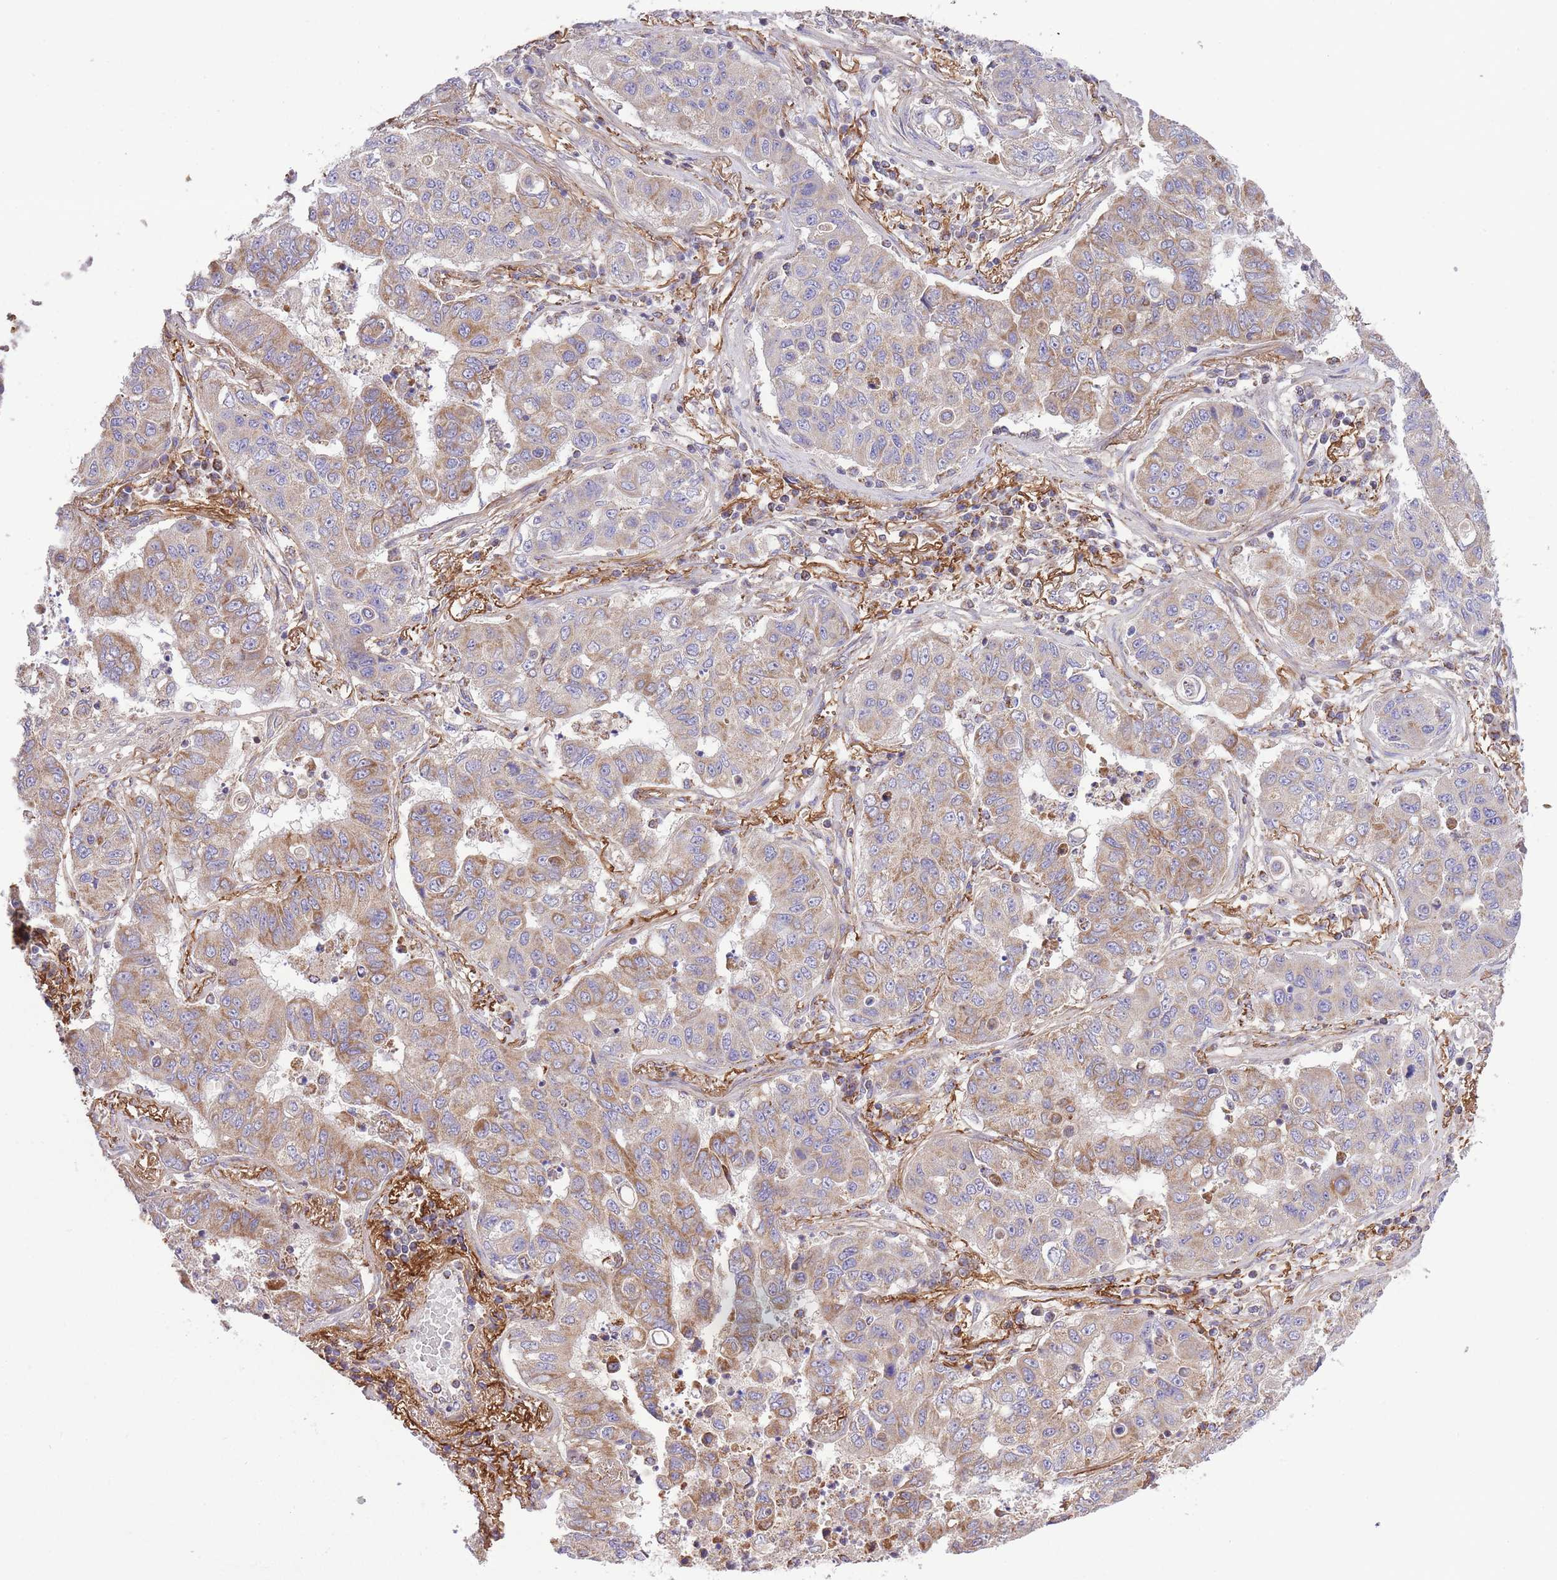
{"staining": {"intensity": "moderate", "quantity": "25%-75%", "location": "cytoplasmic/membranous"}, "tissue": "lung cancer", "cell_type": "Tumor cells", "image_type": "cancer", "snomed": [{"axis": "morphology", "description": "Squamous cell carcinoma, NOS"}, {"axis": "topography", "description": "Lung"}], "caption": "Moderate cytoplasmic/membranous protein staining is appreciated in about 25%-75% of tumor cells in lung cancer.", "gene": "ST3GAL3", "patient": {"sex": "male", "age": 74}}